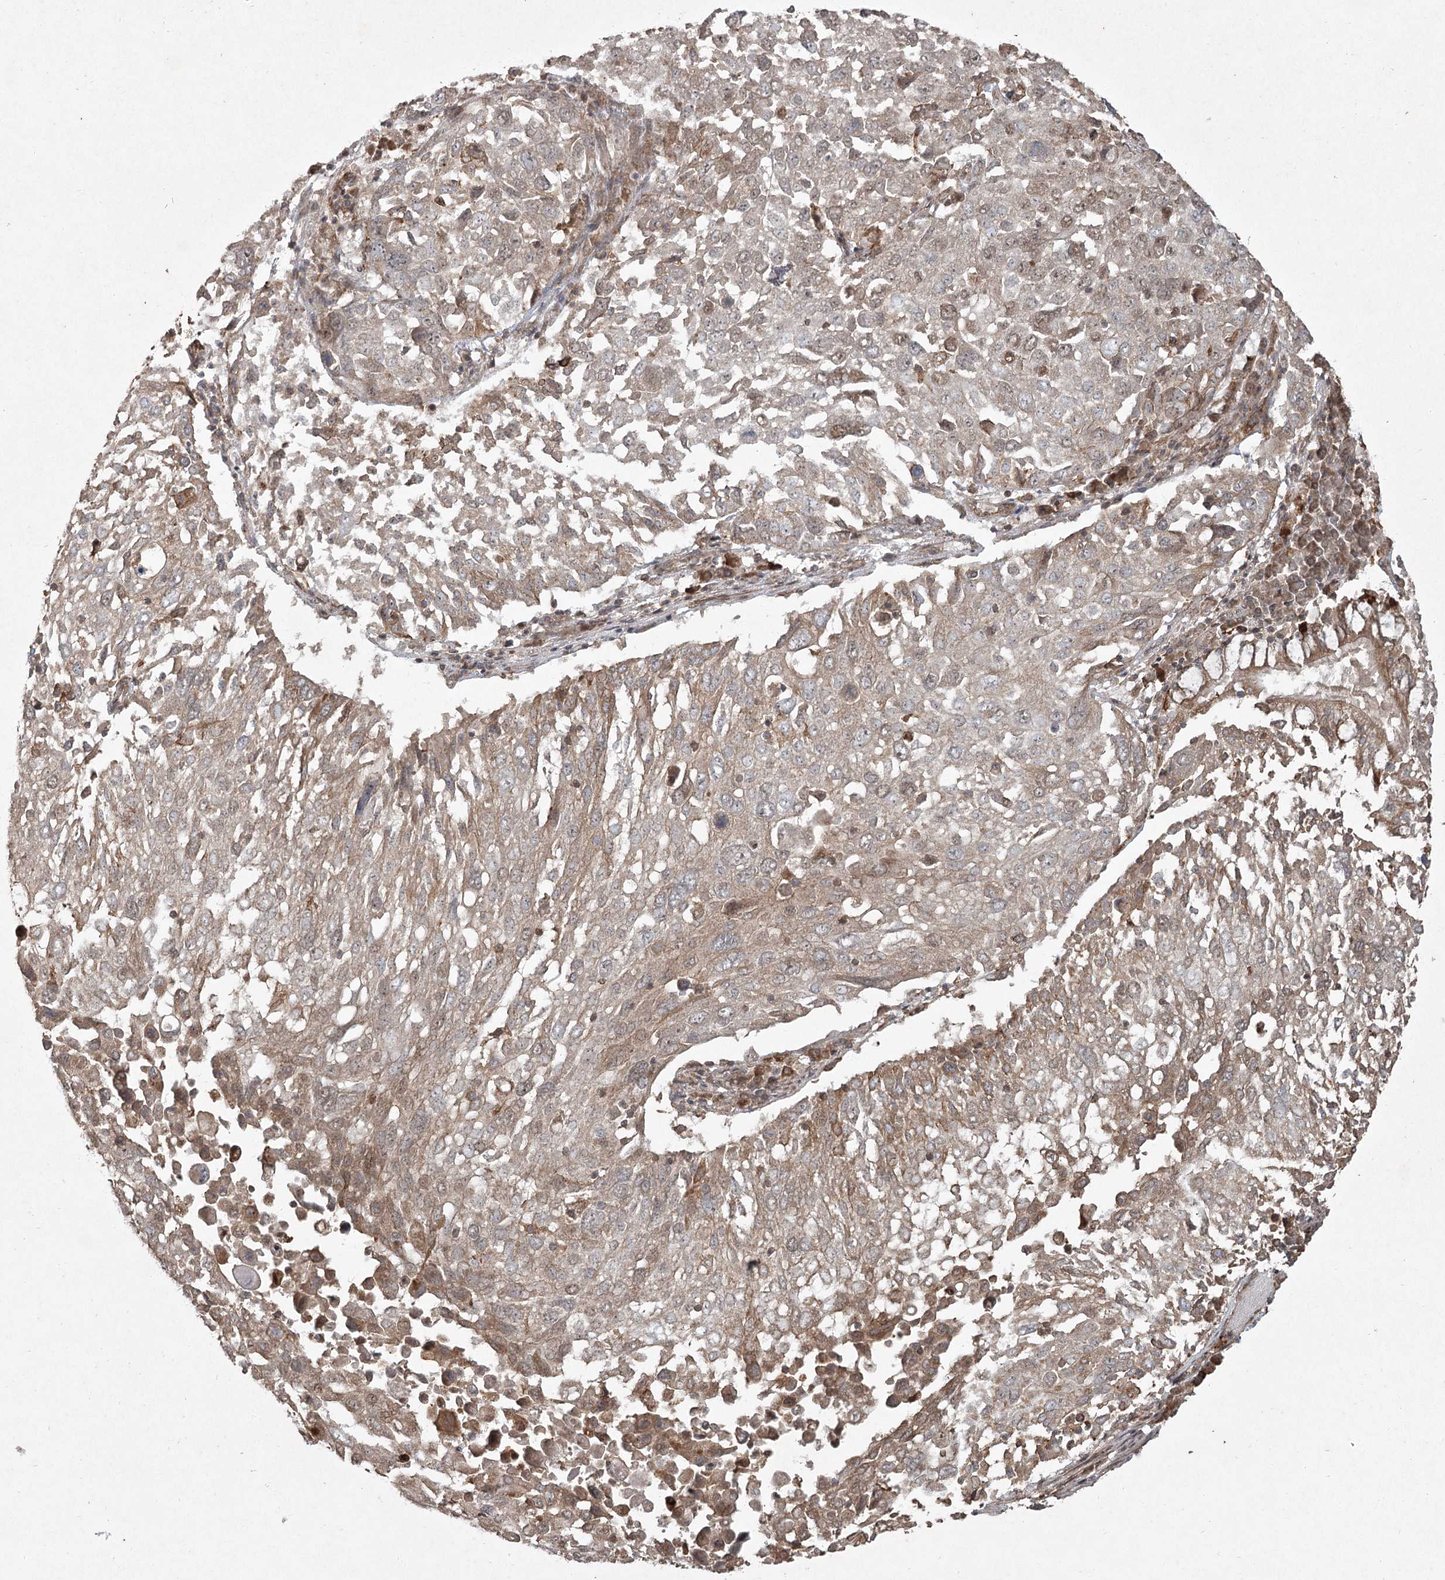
{"staining": {"intensity": "moderate", "quantity": "25%-75%", "location": "cytoplasmic/membranous"}, "tissue": "lung cancer", "cell_type": "Tumor cells", "image_type": "cancer", "snomed": [{"axis": "morphology", "description": "Squamous cell carcinoma, NOS"}, {"axis": "topography", "description": "Lung"}], "caption": "An immunohistochemistry (IHC) image of tumor tissue is shown. Protein staining in brown shows moderate cytoplasmic/membranous positivity in squamous cell carcinoma (lung) within tumor cells. (brown staining indicates protein expression, while blue staining denotes nuclei).", "gene": "CPLANE1", "patient": {"sex": "male", "age": 65}}